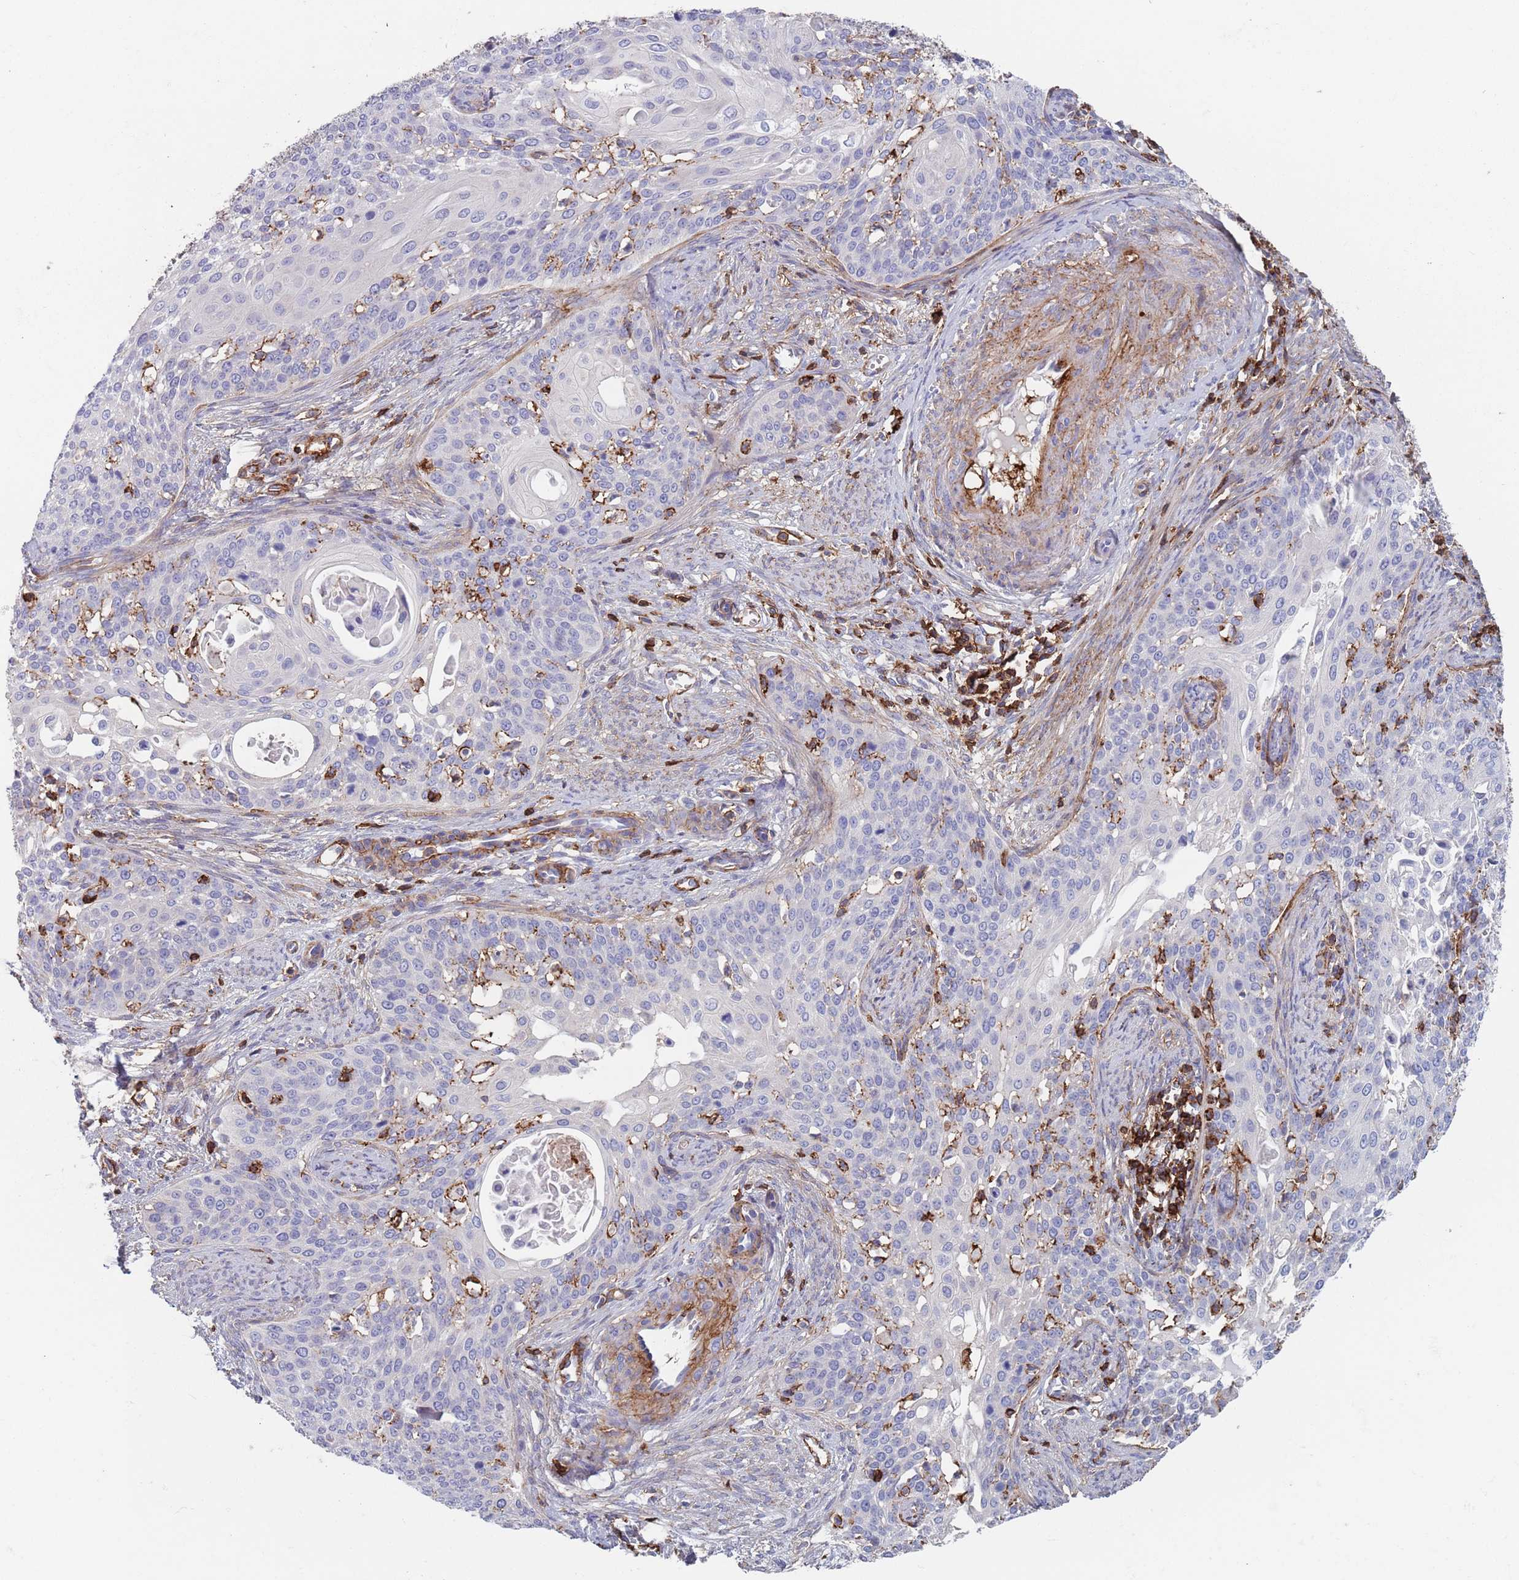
{"staining": {"intensity": "negative", "quantity": "none", "location": "none"}, "tissue": "cervical cancer", "cell_type": "Tumor cells", "image_type": "cancer", "snomed": [{"axis": "morphology", "description": "Squamous cell carcinoma, NOS"}, {"axis": "topography", "description": "Cervix"}], "caption": "Immunohistochemical staining of cervical cancer demonstrates no significant staining in tumor cells.", "gene": "RNF144A", "patient": {"sex": "female", "age": 44}}